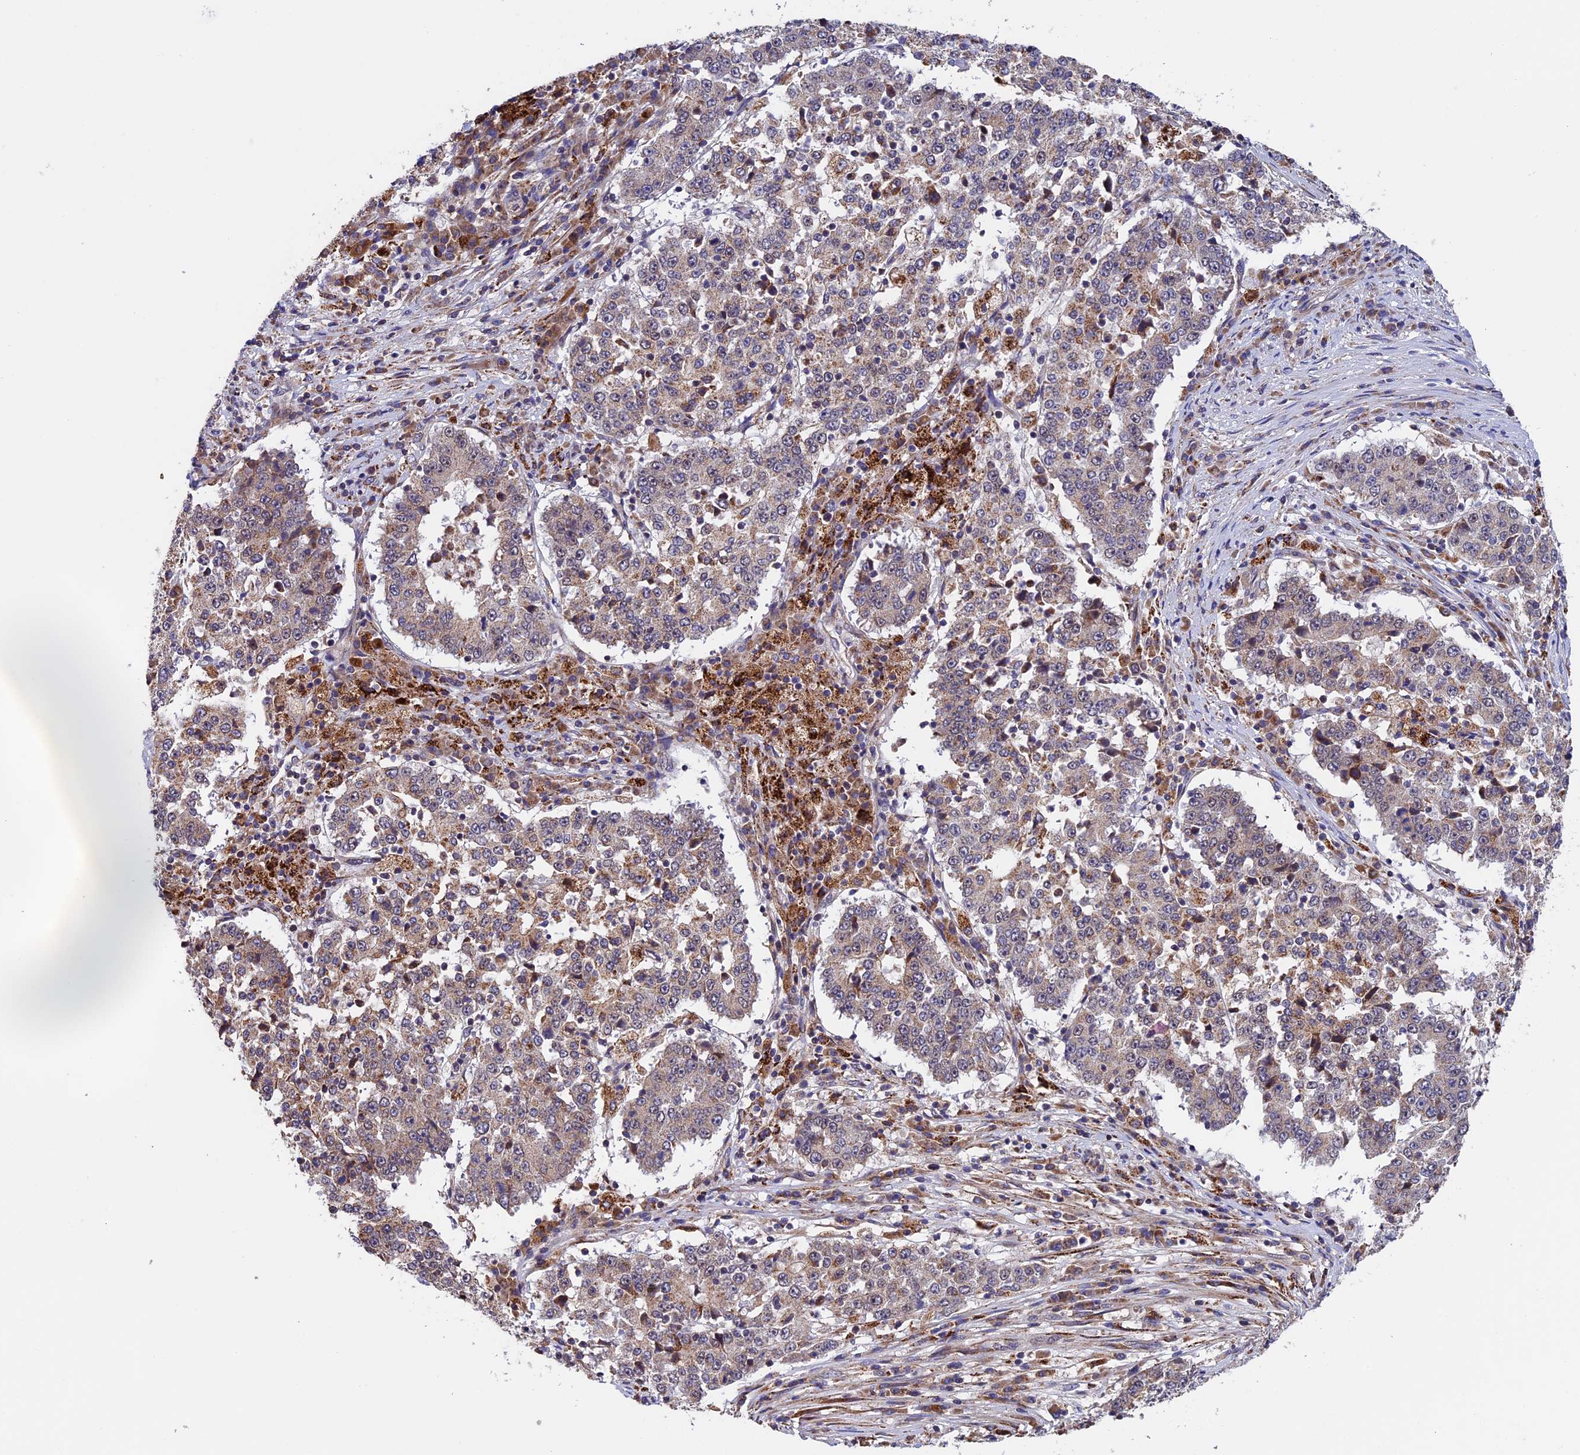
{"staining": {"intensity": "weak", "quantity": ">75%", "location": "cytoplasmic/membranous"}, "tissue": "stomach cancer", "cell_type": "Tumor cells", "image_type": "cancer", "snomed": [{"axis": "morphology", "description": "Adenocarcinoma, NOS"}, {"axis": "topography", "description": "Stomach"}], "caption": "About >75% of tumor cells in human adenocarcinoma (stomach) reveal weak cytoplasmic/membranous protein positivity as visualized by brown immunohistochemical staining.", "gene": "RNF17", "patient": {"sex": "male", "age": 59}}